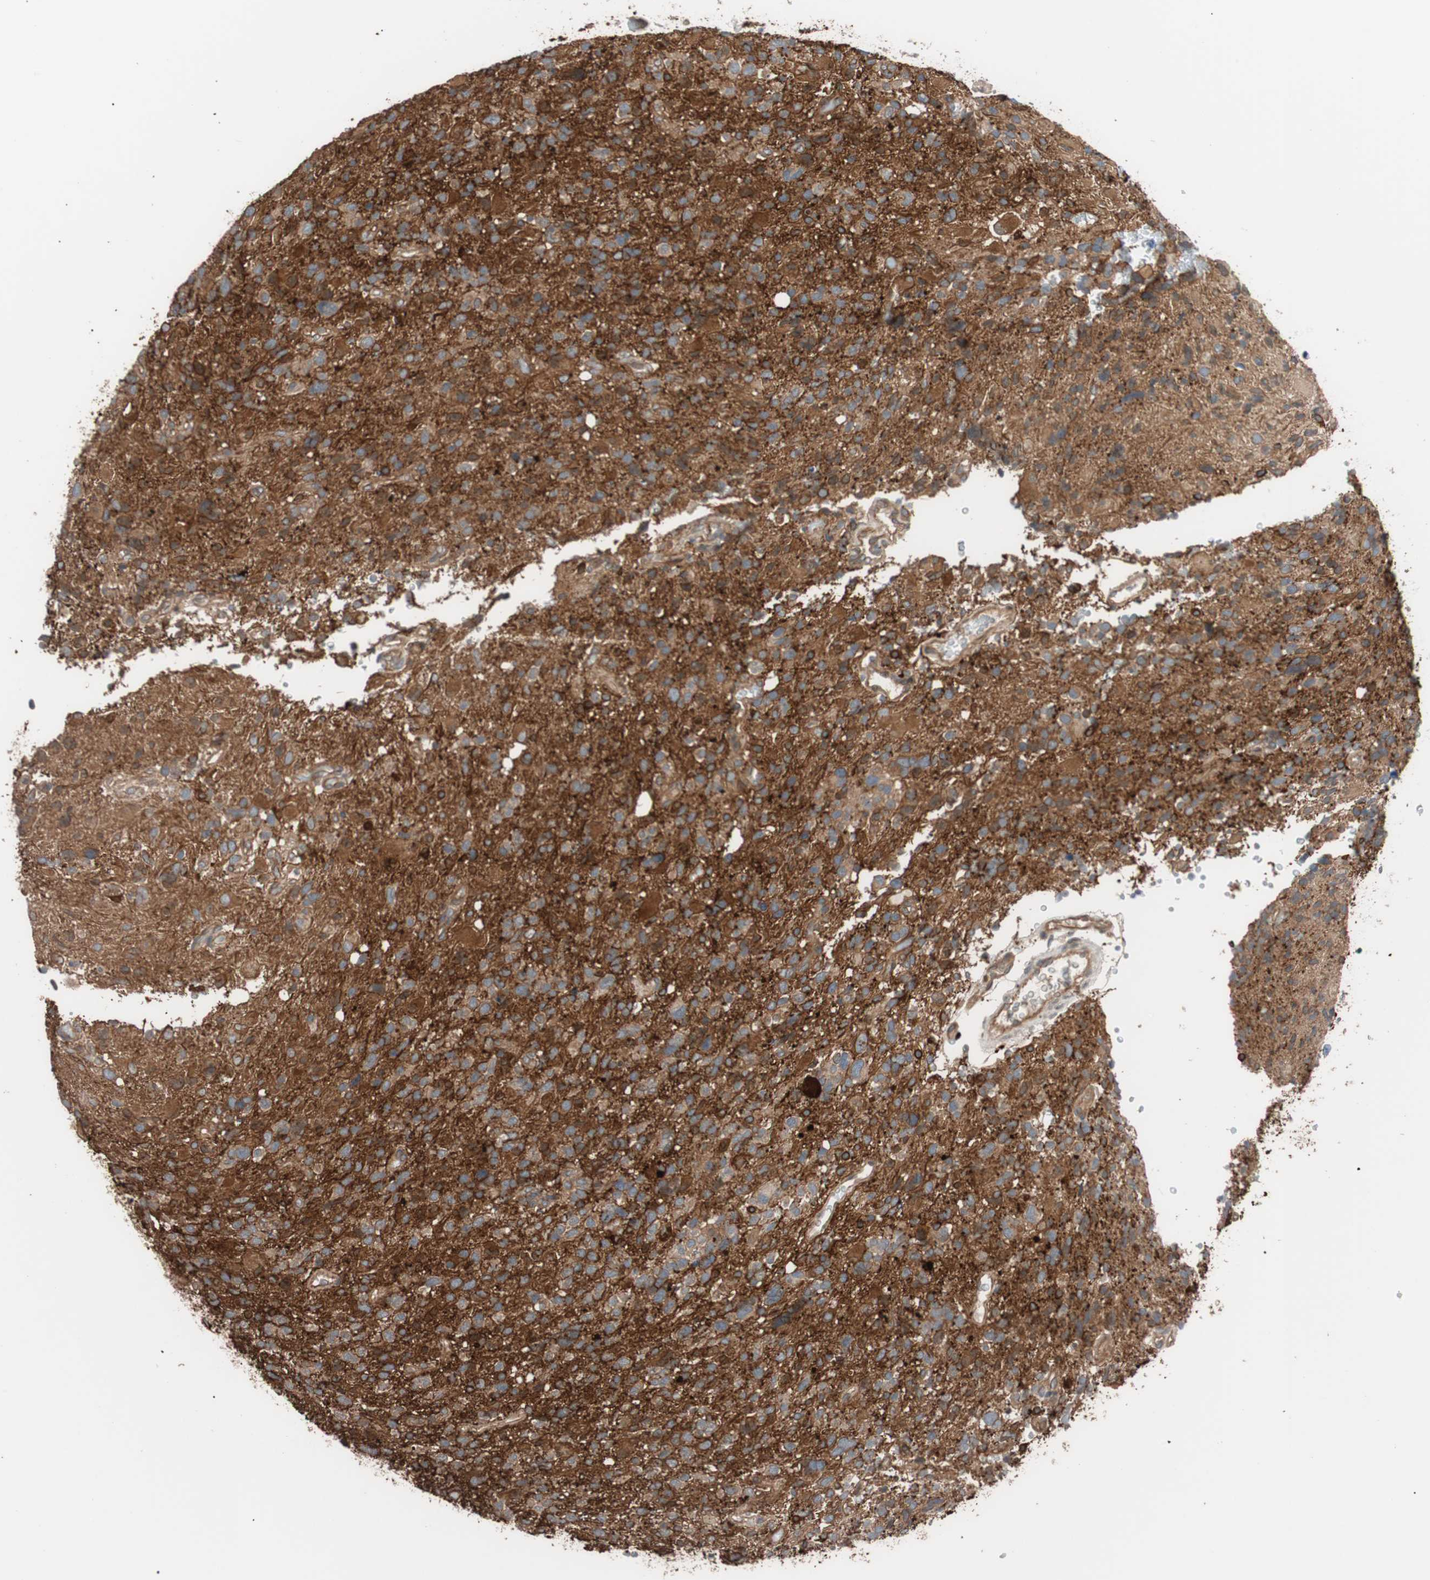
{"staining": {"intensity": "moderate", "quantity": "25%-75%", "location": "cytoplasmic/membranous"}, "tissue": "glioma", "cell_type": "Tumor cells", "image_type": "cancer", "snomed": [{"axis": "morphology", "description": "Glioma, malignant, High grade"}, {"axis": "topography", "description": "Brain"}], "caption": "Immunohistochemical staining of human malignant high-grade glioma shows moderate cytoplasmic/membranous protein positivity in approximately 25%-75% of tumor cells. (DAB (3,3'-diaminobenzidine) IHC, brown staining for protein, blue staining for nuclei).", "gene": "SMG1", "patient": {"sex": "male", "age": 48}}